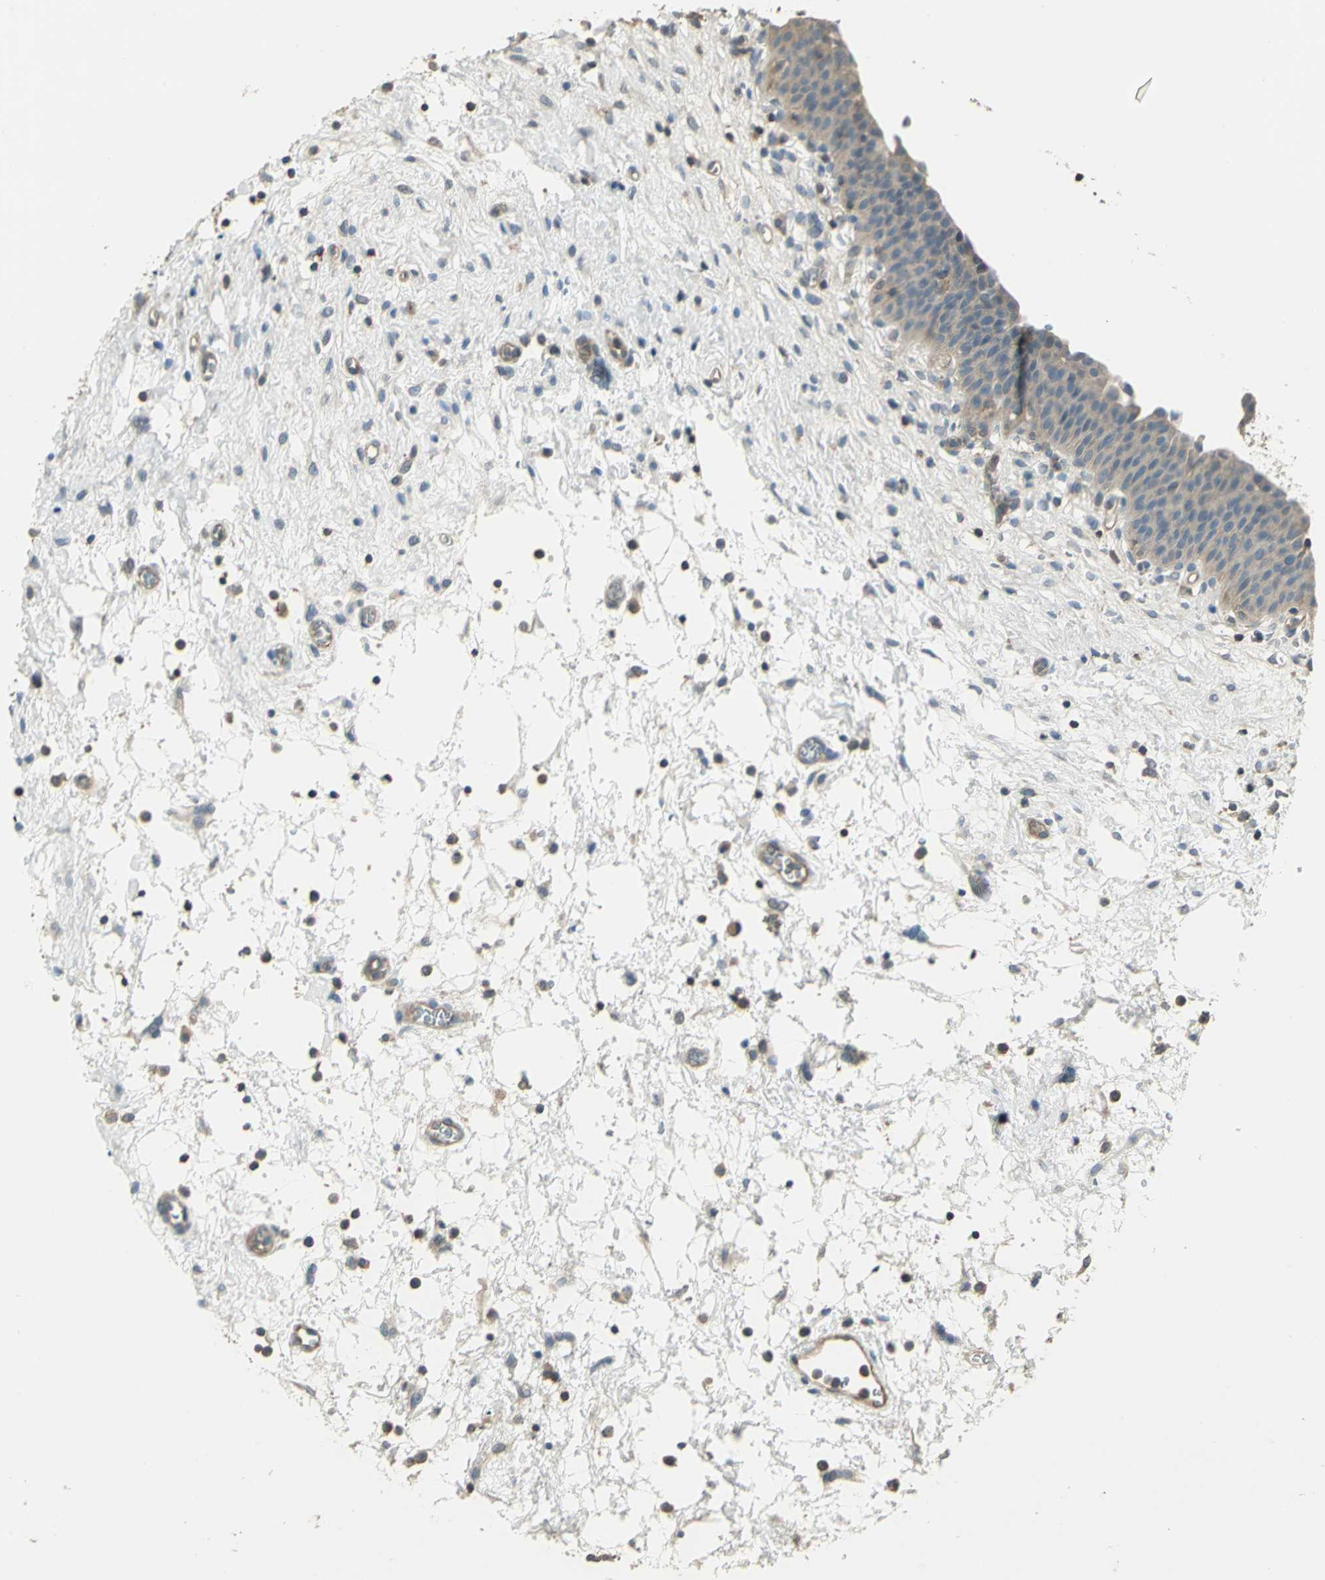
{"staining": {"intensity": "moderate", "quantity": ">75%", "location": "cytoplasmic/membranous"}, "tissue": "urinary bladder", "cell_type": "Urothelial cells", "image_type": "normal", "snomed": [{"axis": "morphology", "description": "Normal tissue, NOS"}, {"axis": "morphology", "description": "Dysplasia, NOS"}, {"axis": "topography", "description": "Urinary bladder"}], "caption": "A high-resolution histopathology image shows immunohistochemistry staining of unremarkable urinary bladder, which shows moderate cytoplasmic/membranous positivity in about >75% of urothelial cells.", "gene": "RAPGEF1", "patient": {"sex": "male", "age": 35}}